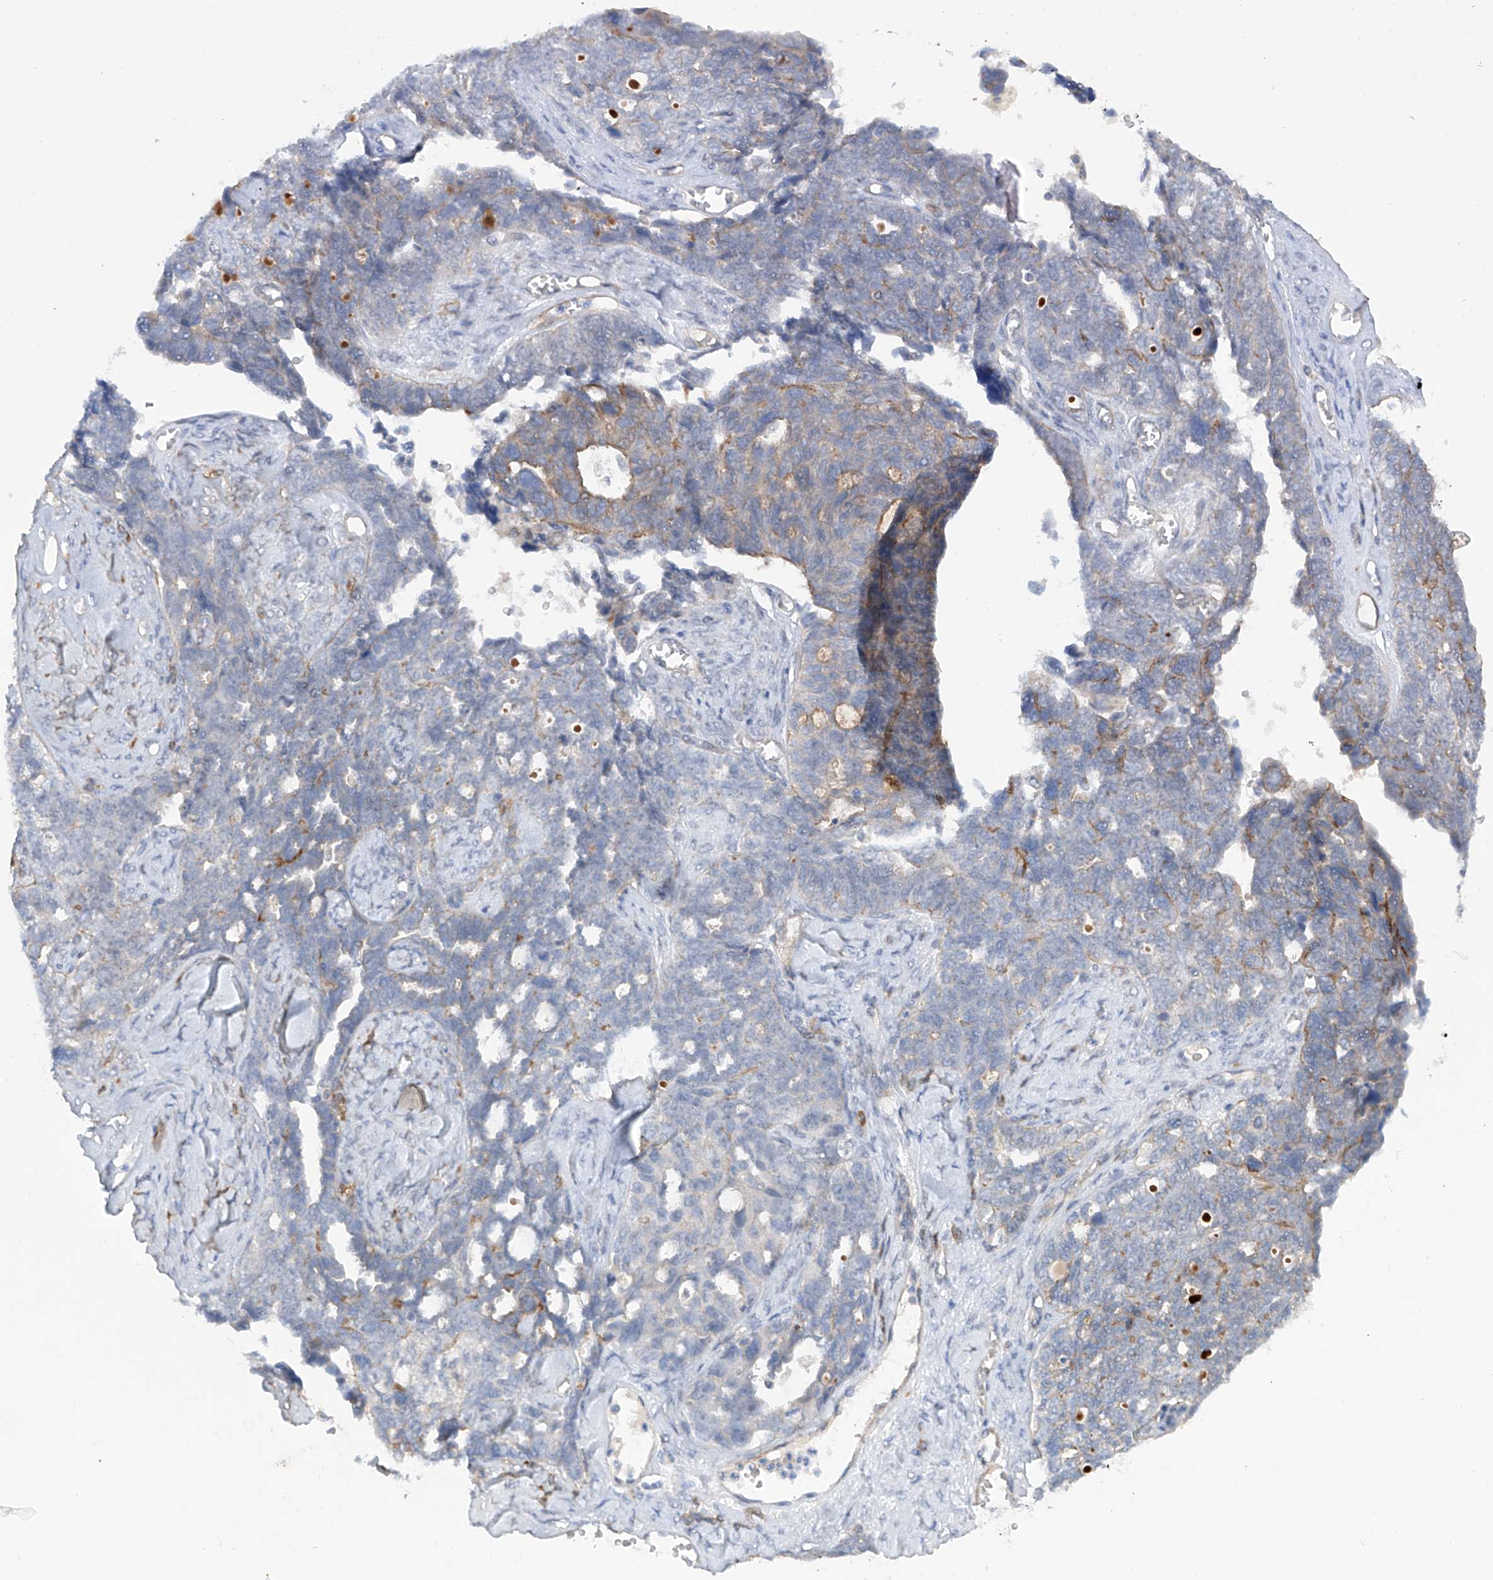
{"staining": {"intensity": "moderate", "quantity": "<25%", "location": "cytoplasmic/membranous"}, "tissue": "ovarian cancer", "cell_type": "Tumor cells", "image_type": "cancer", "snomed": [{"axis": "morphology", "description": "Cystadenocarcinoma, serous, NOS"}, {"axis": "topography", "description": "Ovary"}], "caption": "A photomicrograph of ovarian cancer (serous cystadenocarcinoma) stained for a protein displays moderate cytoplasmic/membranous brown staining in tumor cells.", "gene": "ZNF490", "patient": {"sex": "female", "age": 79}}